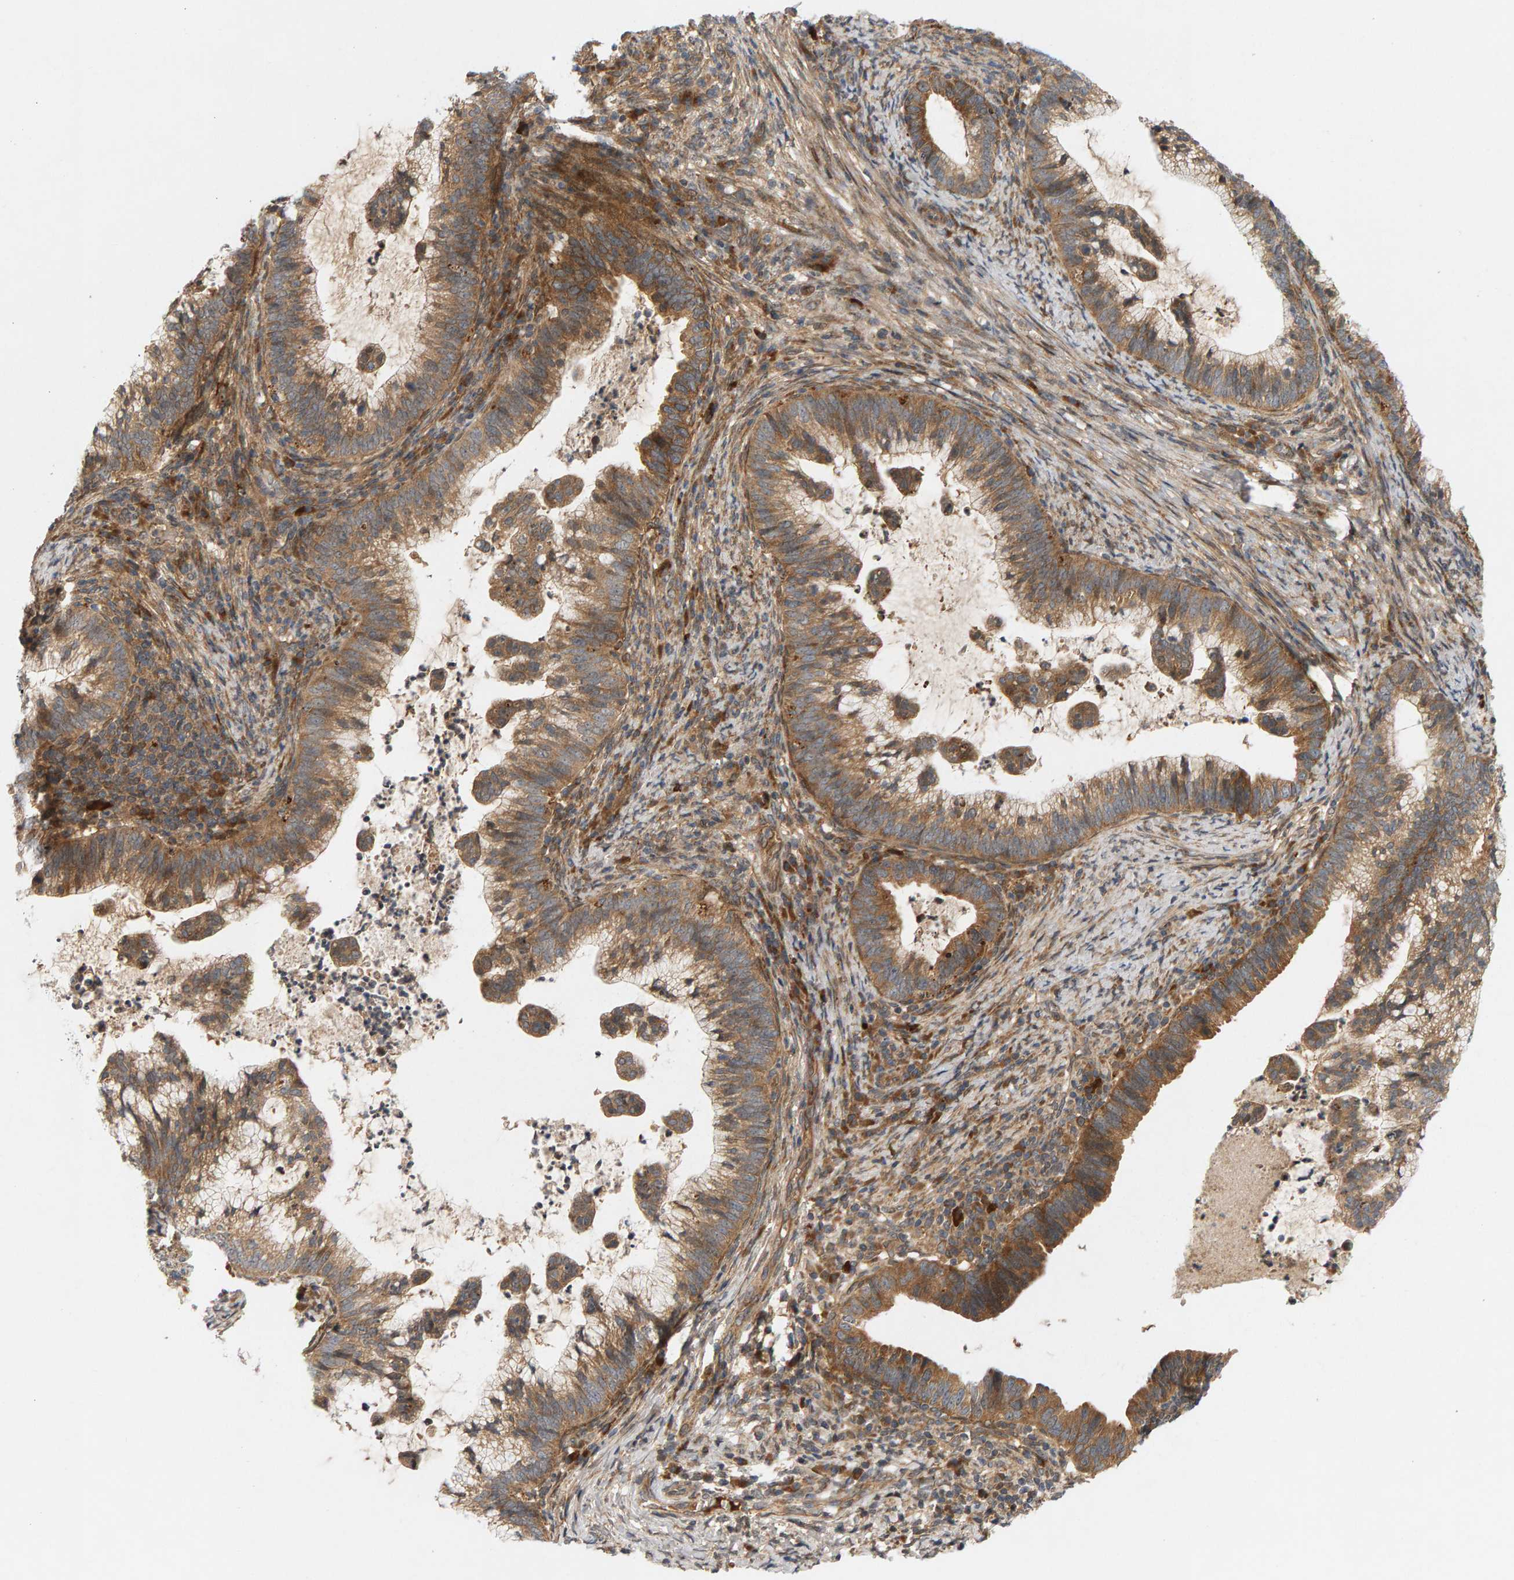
{"staining": {"intensity": "moderate", "quantity": ">75%", "location": "cytoplasmic/membranous"}, "tissue": "cervical cancer", "cell_type": "Tumor cells", "image_type": "cancer", "snomed": [{"axis": "morphology", "description": "Adenocarcinoma, NOS"}, {"axis": "topography", "description": "Cervix"}], "caption": "Tumor cells exhibit moderate cytoplasmic/membranous staining in about >75% of cells in cervical adenocarcinoma.", "gene": "BAHCC1", "patient": {"sex": "female", "age": 36}}